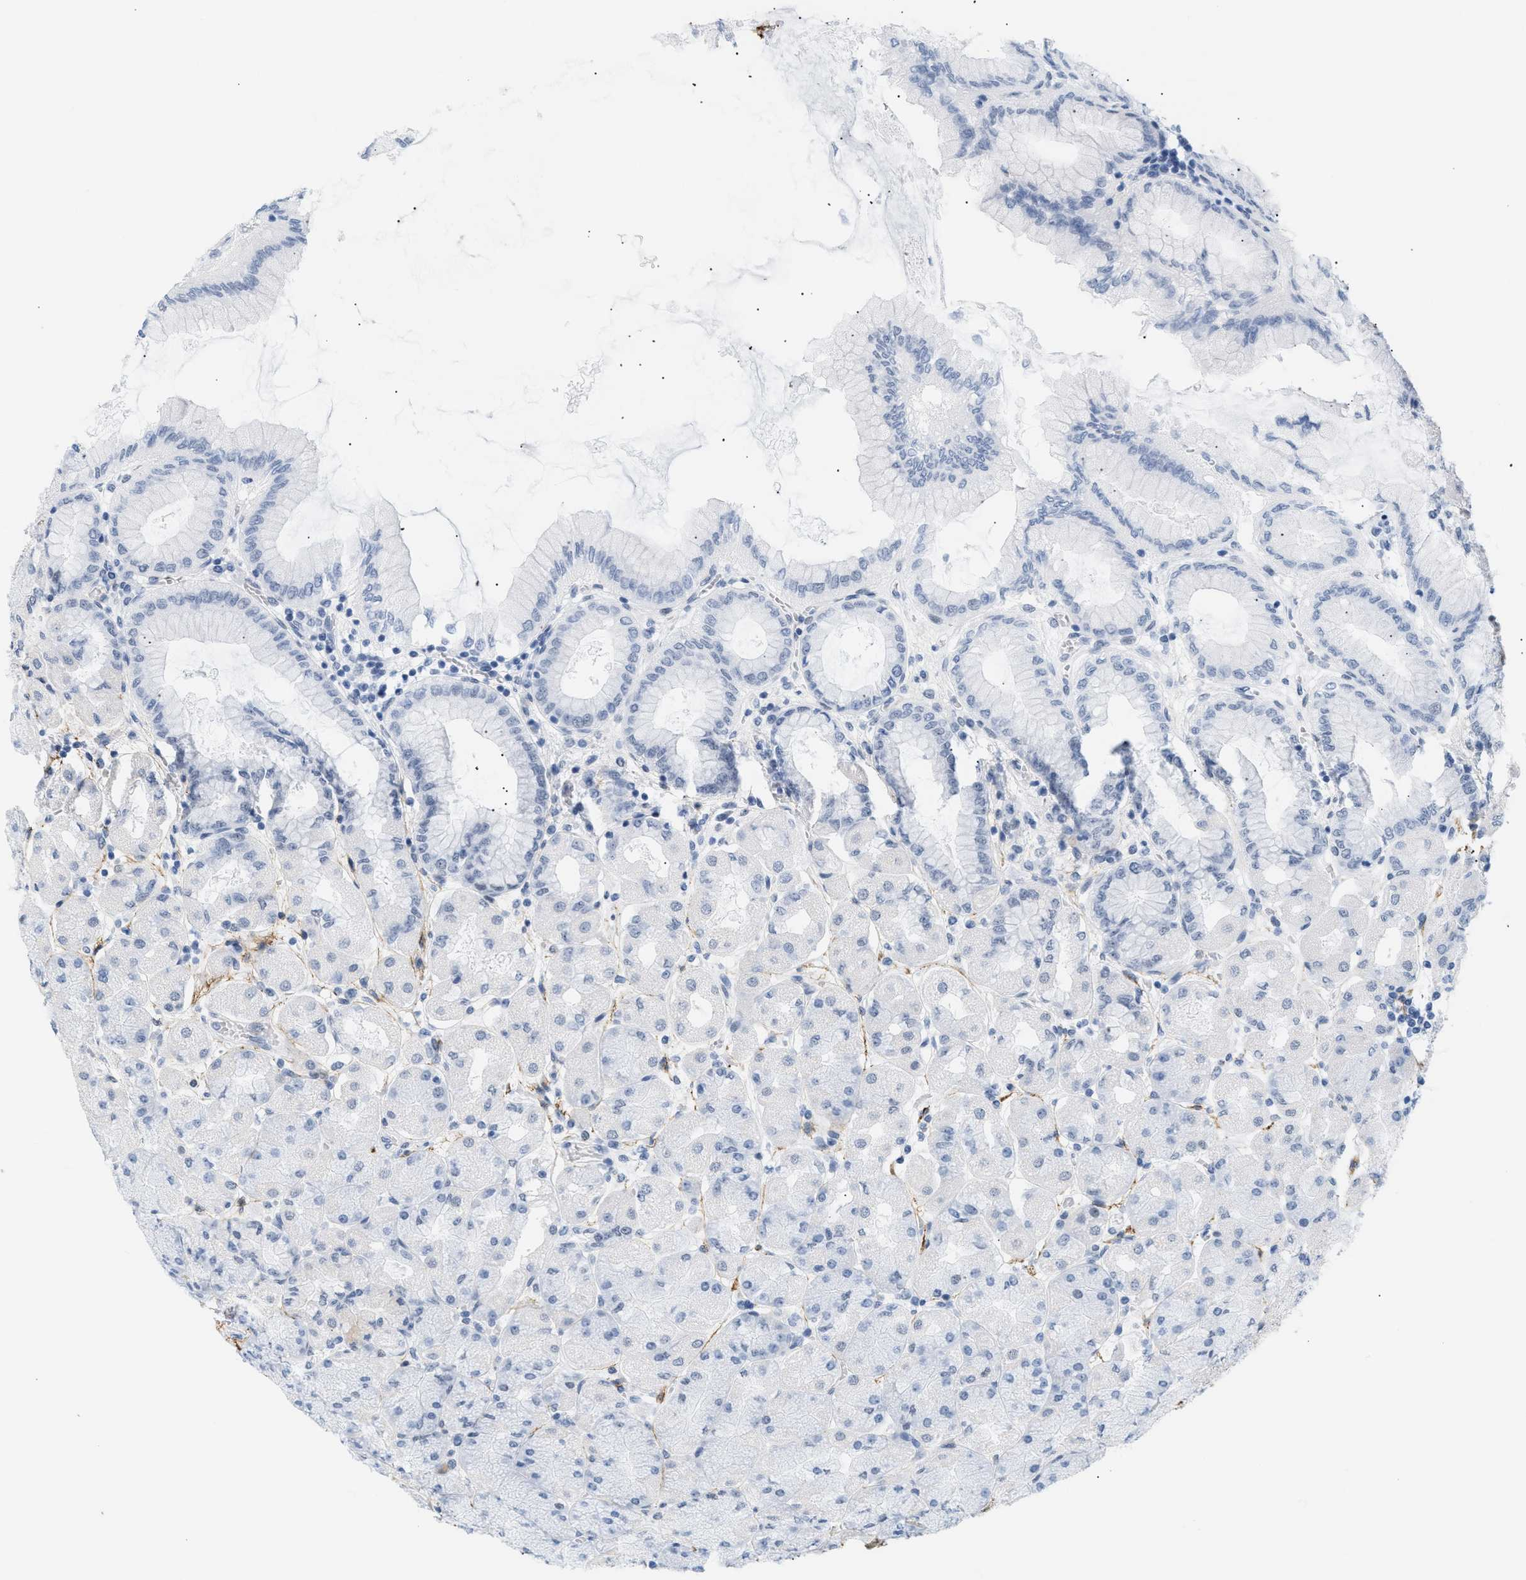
{"staining": {"intensity": "negative", "quantity": "none", "location": "none"}, "tissue": "stomach", "cell_type": "Glandular cells", "image_type": "normal", "snomed": [{"axis": "morphology", "description": "Normal tissue, NOS"}, {"axis": "topography", "description": "Stomach, upper"}], "caption": "Image shows no protein positivity in glandular cells of normal stomach.", "gene": "ELN", "patient": {"sex": "female", "age": 56}}